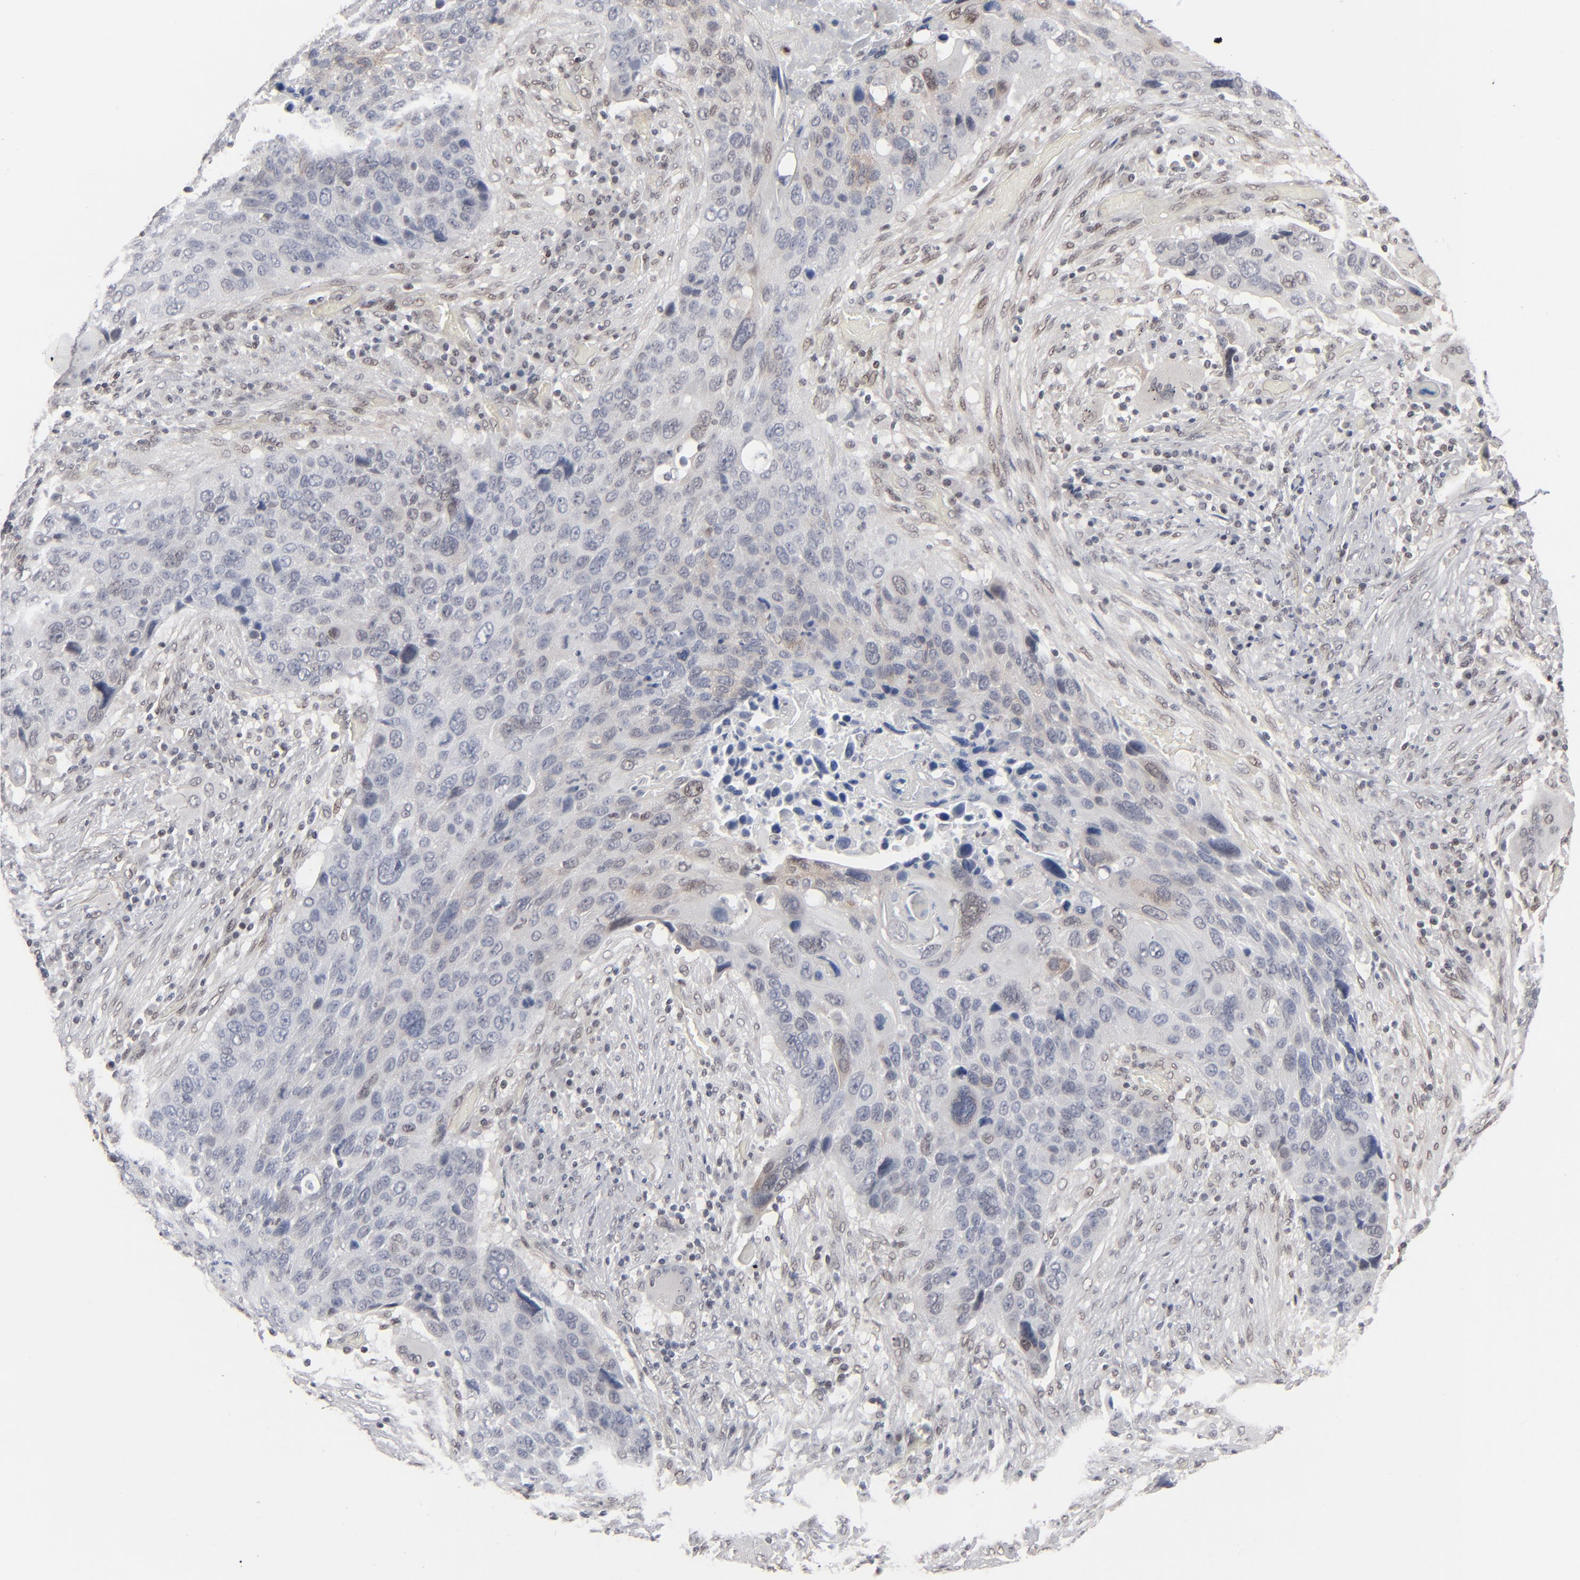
{"staining": {"intensity": "negative", "quantity": "none", "location": "none"}, "tissue": "lung cancer", "cell_type": "Tumor cells", "image_type": "cancer", "snomed": [{"axis": "morphology", "description": "Squamous cell carcinoma, NOS"}, {"axis": "topography", "description": "Lung"}], "caption": "Photomicrograph shows no significant protein expression in tumor cells of lung squamous cell carcinoma. (Brightfield microscopy of DAB immunohistochemistry (IHC) at high magnification).", "gene": "IRF9", "patient": {"sex": "male", "age": 68}}